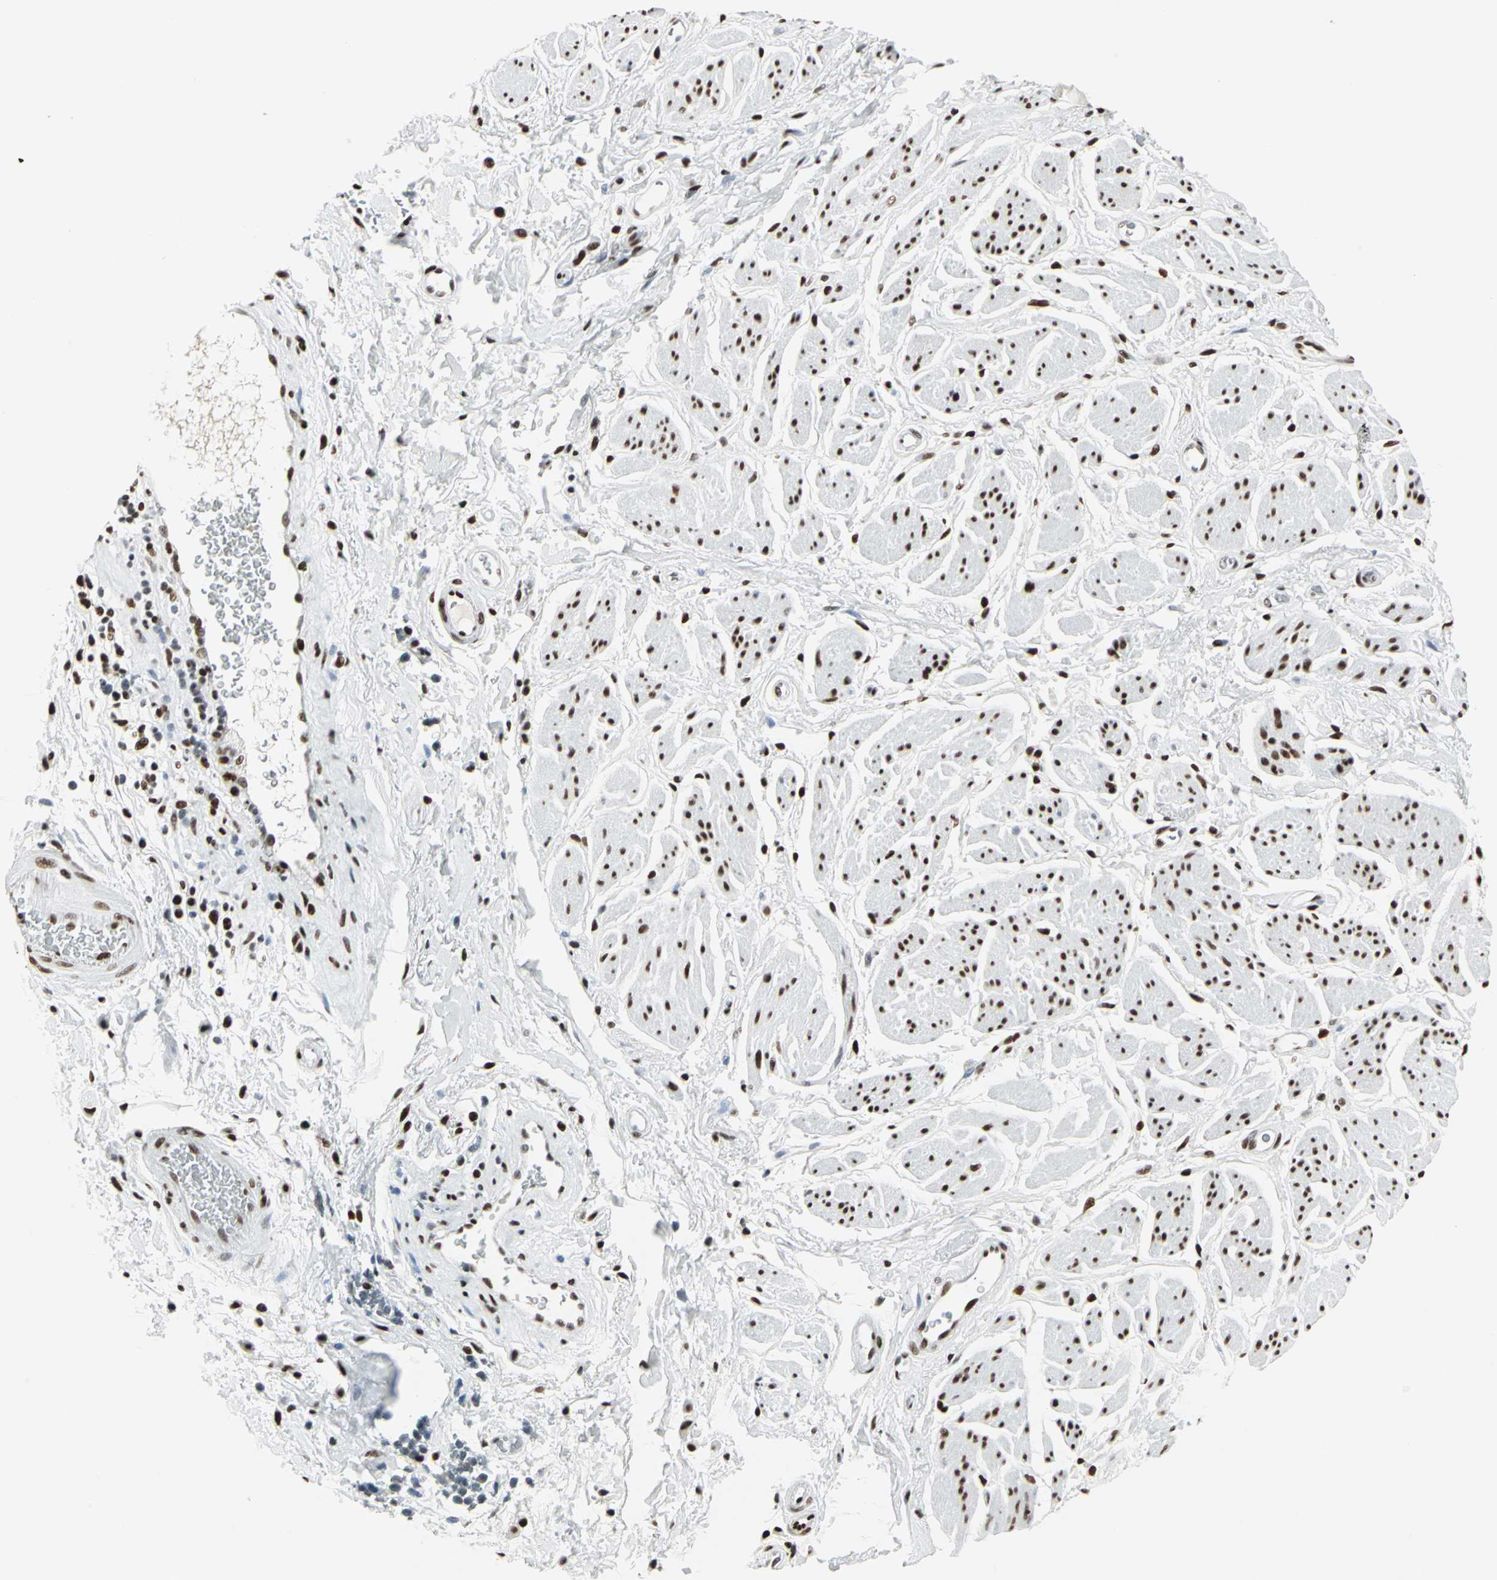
{"staining": {"intensity": "strong", "quantity": ">75%", "location": "nuclear"}, "tissue": "adipose tissue", "cell_type": "Adipocytes", "image_type": "normal", "snomed": [{"axis": "morphology", "description": "Normal tissue, NOS"}, {"axis": "topography", "description": "Soft tissue"}, {"axis": "topography", "description": "Peripheral nerve tissue"}], "caption": "The micrograph shows immunohistochemical staining of normal adipose tissue. There is strong nuclear expression is seen in about >75% of adipocytes. (DAB (3,3'-diaminobenzidine) = brown stain, brightfield microscopy at high magnification).", "gene": "HDAC2", "patient": {"sex": "female", "age": 71}}